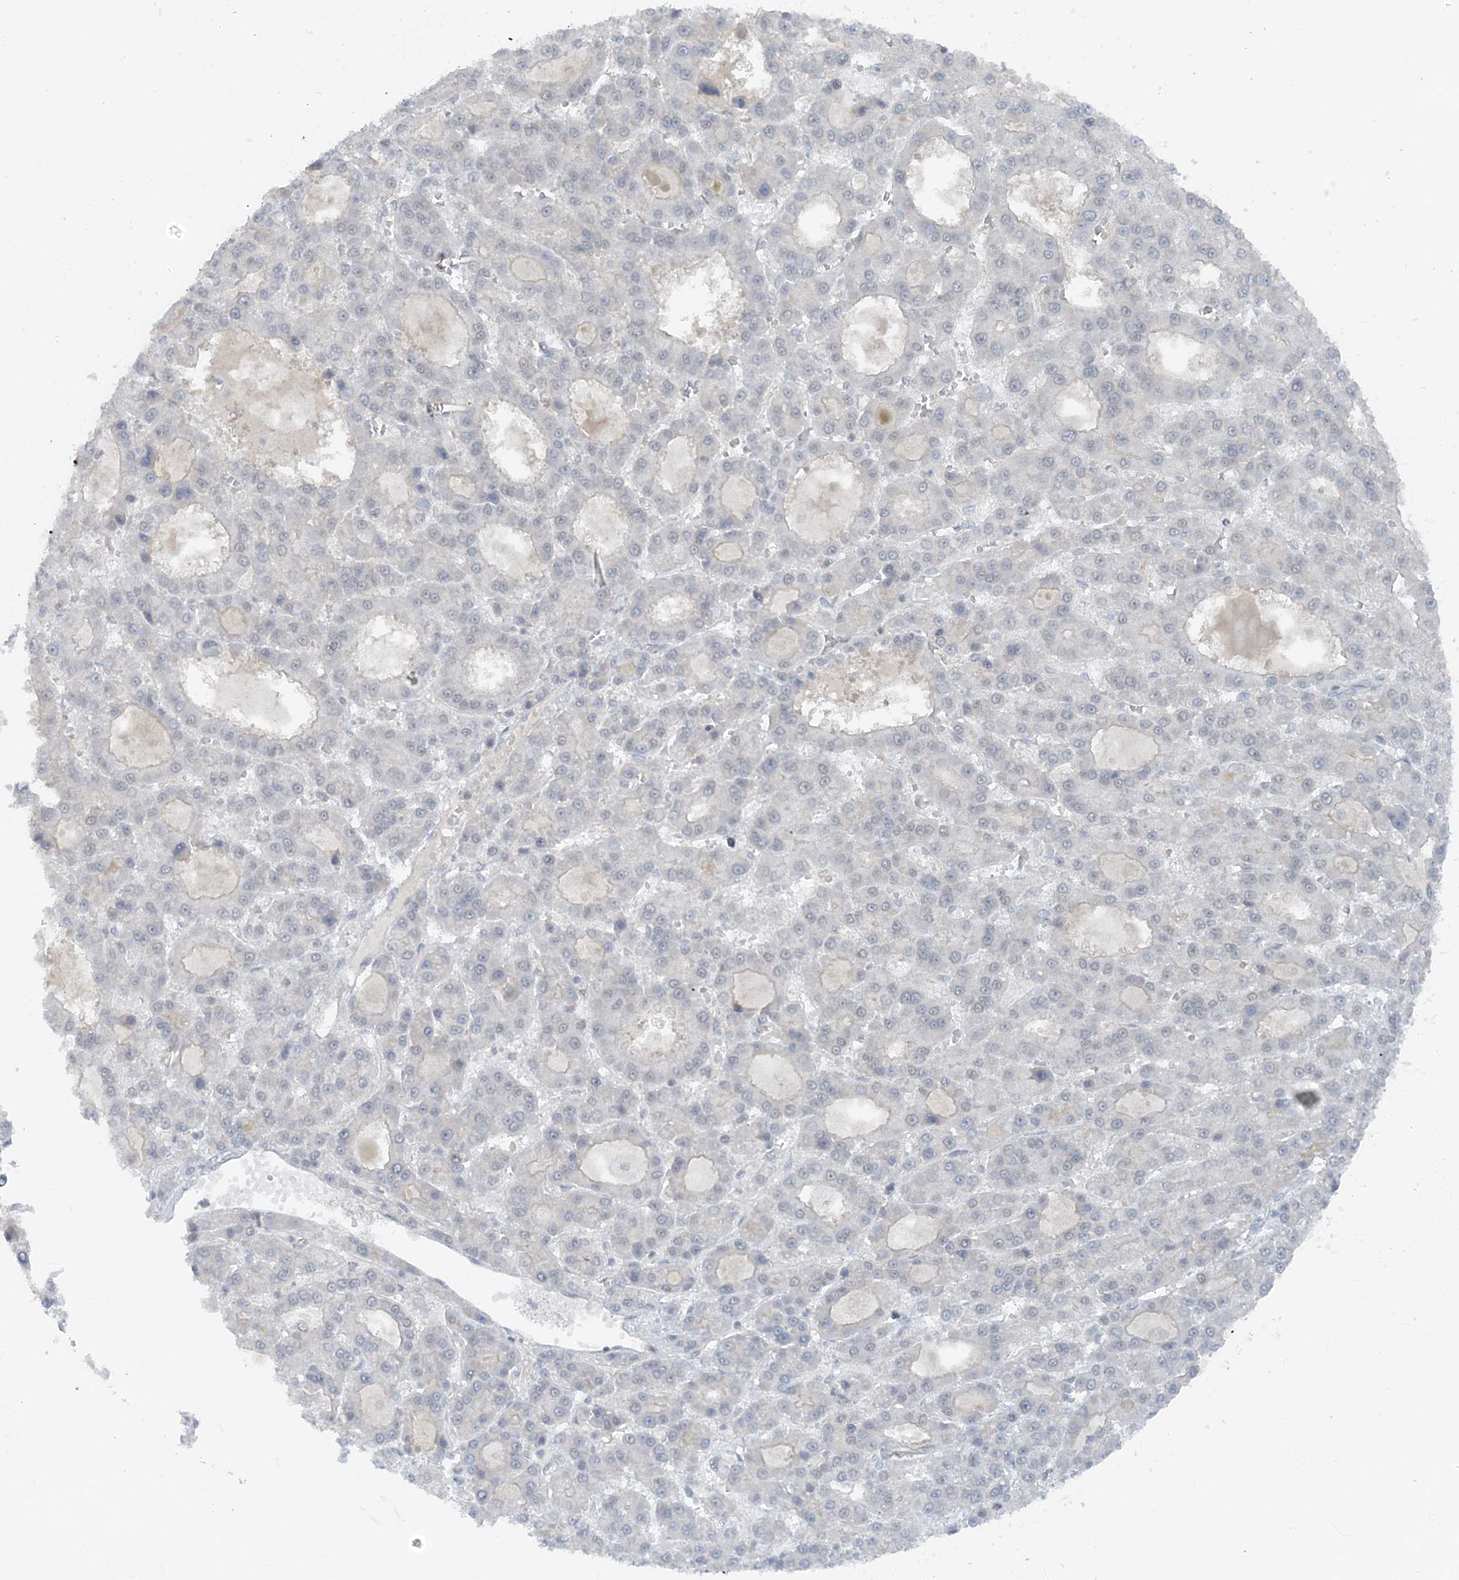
{"staining": {"intensity": "negative", "quantity": "none", "location": "none"}, "tissue": "liver cancer", "cell_type": "Tumor cells", "image_type": "cancer", "snomed": [{"axis": "morphology", "description": "Carcinoma, Hepatocellular, NOS"}, {"axis": "topography", "description": "Liver"}], "caption": "Immunohistochemical staining of human liver cancer reveals no significant positivity in tumor cells. (Immunohistochemistry (ihc), brightfield microscopy, high magnification).", "gene": "ATP11A", "patient": {"sex": "male", "age": 70}}